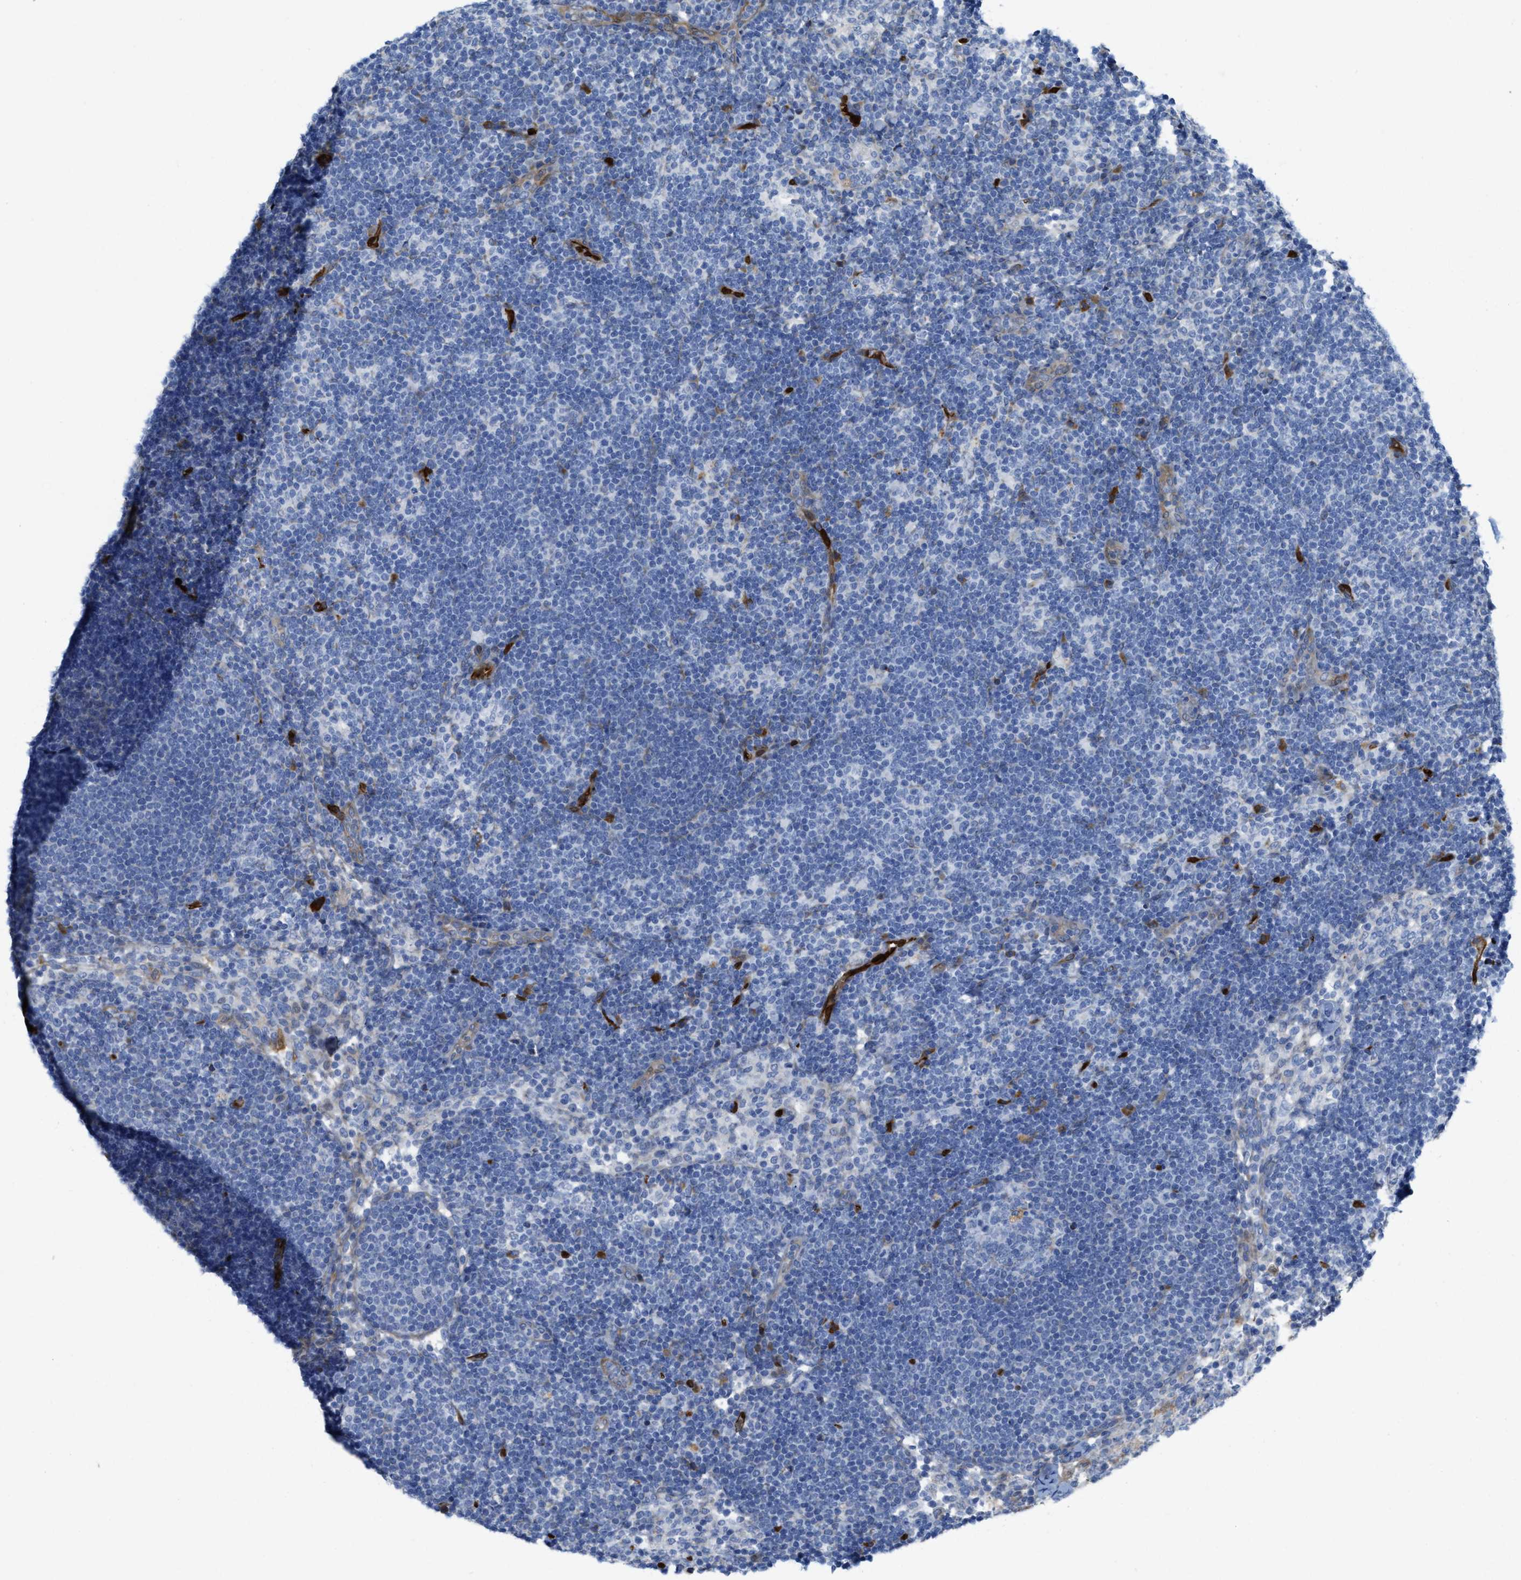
{"staining": {"intensity": "negative", "quantity": "none", "location": "none"}, "tissue": "lymph node", "cell_type": "Germinal center cells", "image_type": "normal", "snomed": [{"axis": "morphology", "description": "Normal tissue, NOS"}, {"axis": "morphology", "description": "Carcinoid, malignant, NOS"}, {"axis": "topography", "description": "Lymph node"}], "caption": "IHC of normal lymph node displays no positivity in germinal center cells.", "gene": "ASS1", "patient": {"sex": "male", "age": 47}}